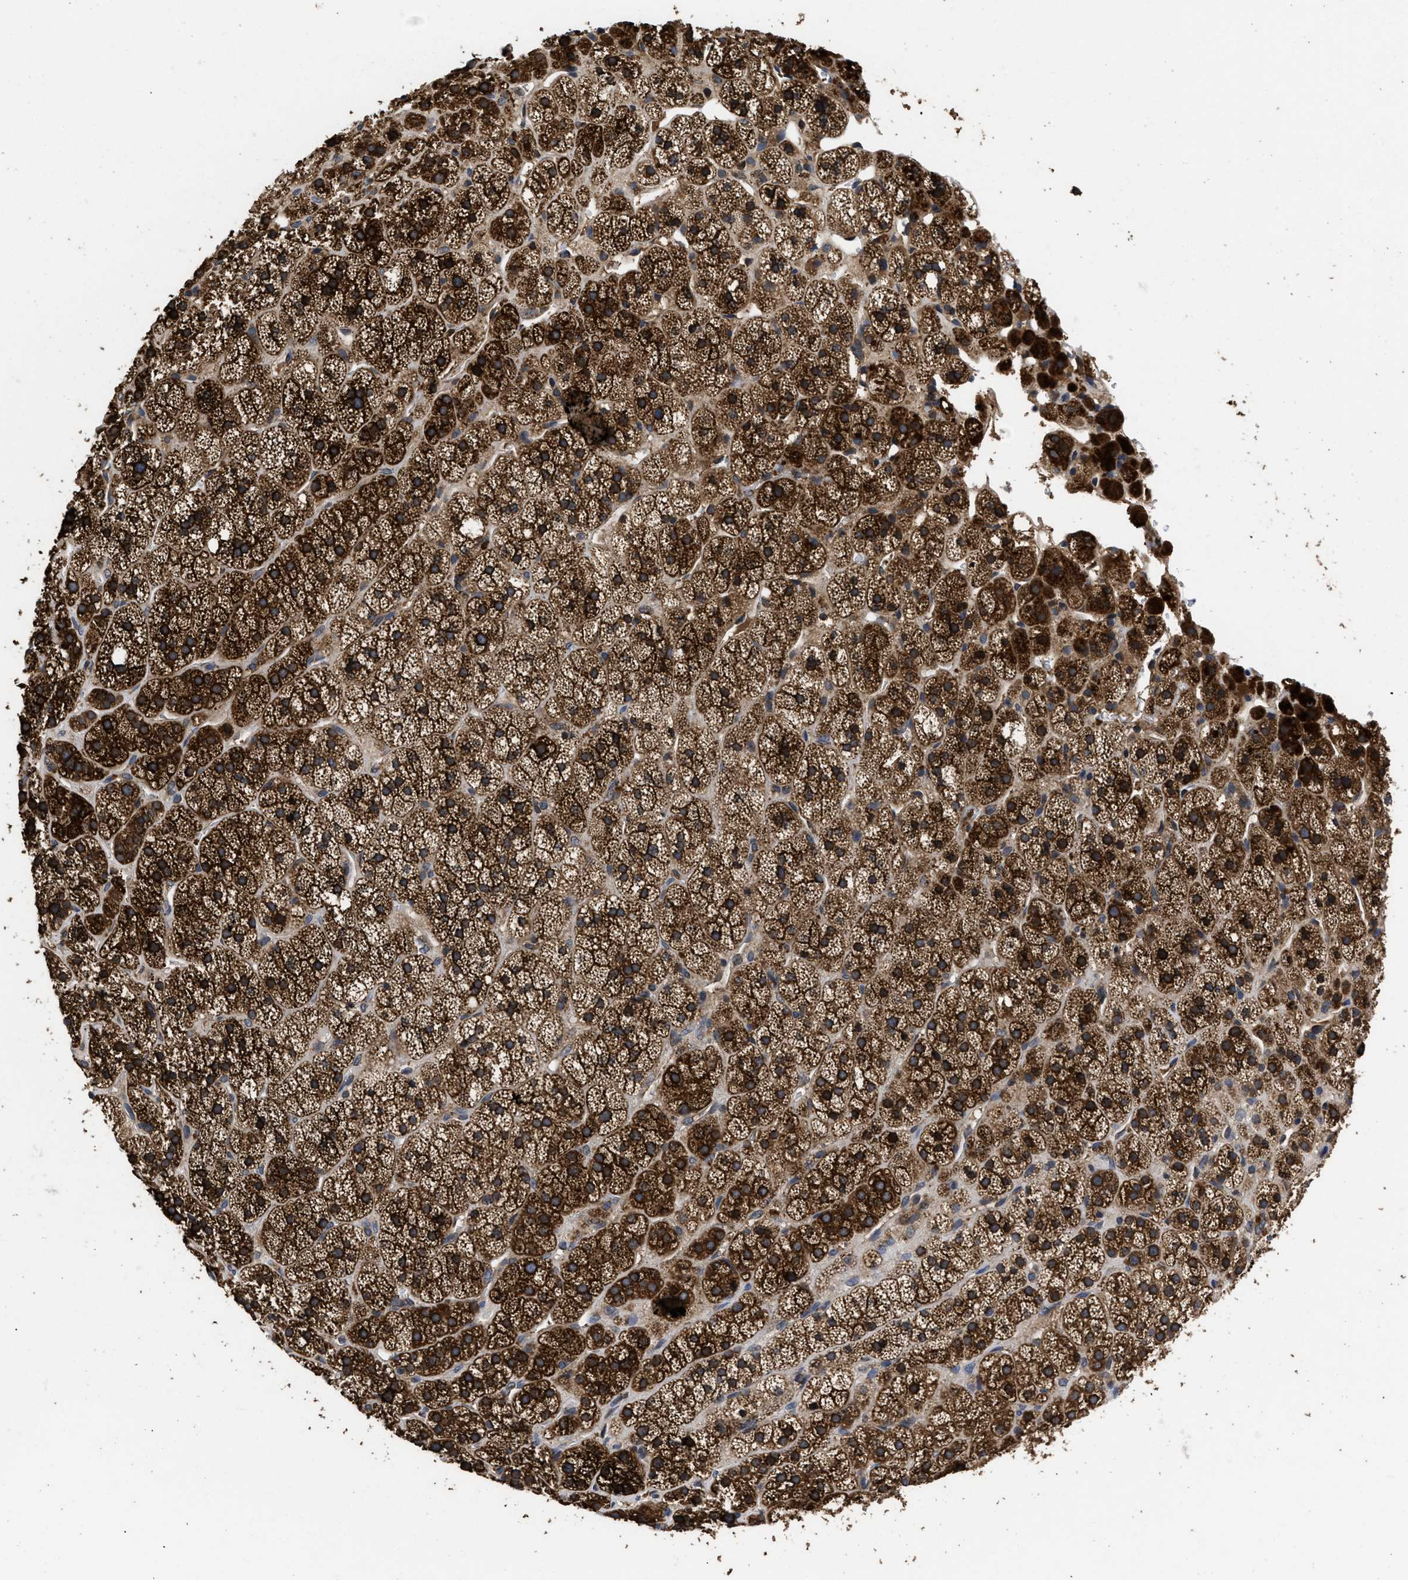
{"staining": {"intensity": "strong", "quantity": ">75%", "location": "cytoplasmic/membranous"}, "tissue": "adrenal gland", "cell_type": "Glandular cells", "image_type": "normal", "snomed": [{"axis": "morphology", "description": "Normal tissue, NOS"}, {"axis": "topography", "description": "Adrenal gland"}], "caption": "Immunohistochemical staining of benign human adrenal gland demonstrates >75% levels of strong cytoplasmic/membranous protein expression in approximately >75% of glandular cells.", "gene": "LRRC3", "patient": {"sex": "male", "age": 56}}